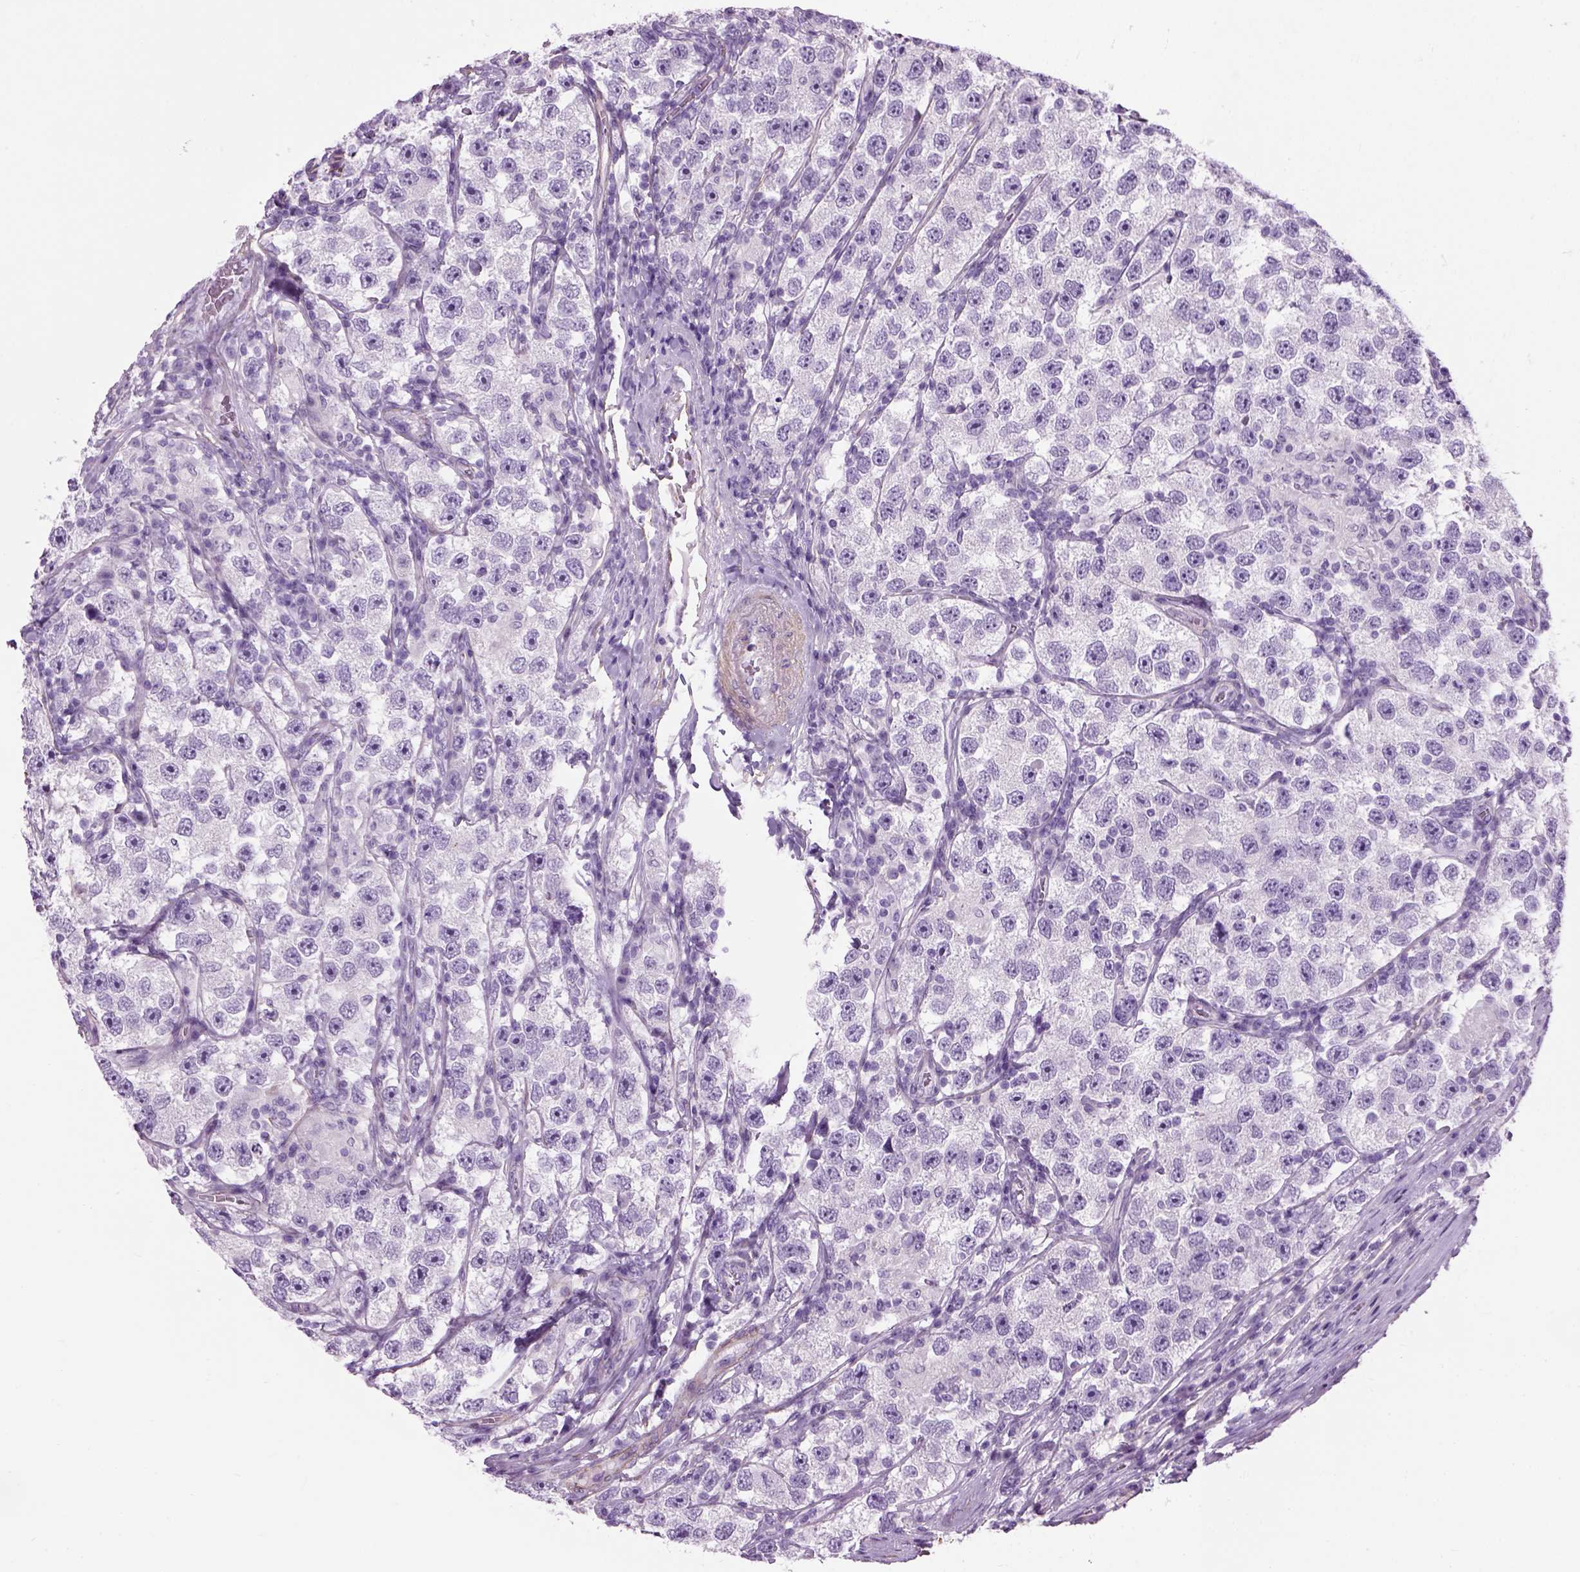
{"staining": {"intensity": "negative", "quantity": "none", "location": "none"}, "tissue": "testis cancer", "cell_type": "Tumor cells", "image_type": "cancer", "snomed": [{"axis": "morphology", "description": "Seminoma, NOS"}, {"axis": "topography", "description": "Testis"}], "caption": "Histopathology image shows no significant protein positivity in tumor cells of testis cancer.", "gene": "FAM161A", "patient": {"sex": "male", "age": 26}}